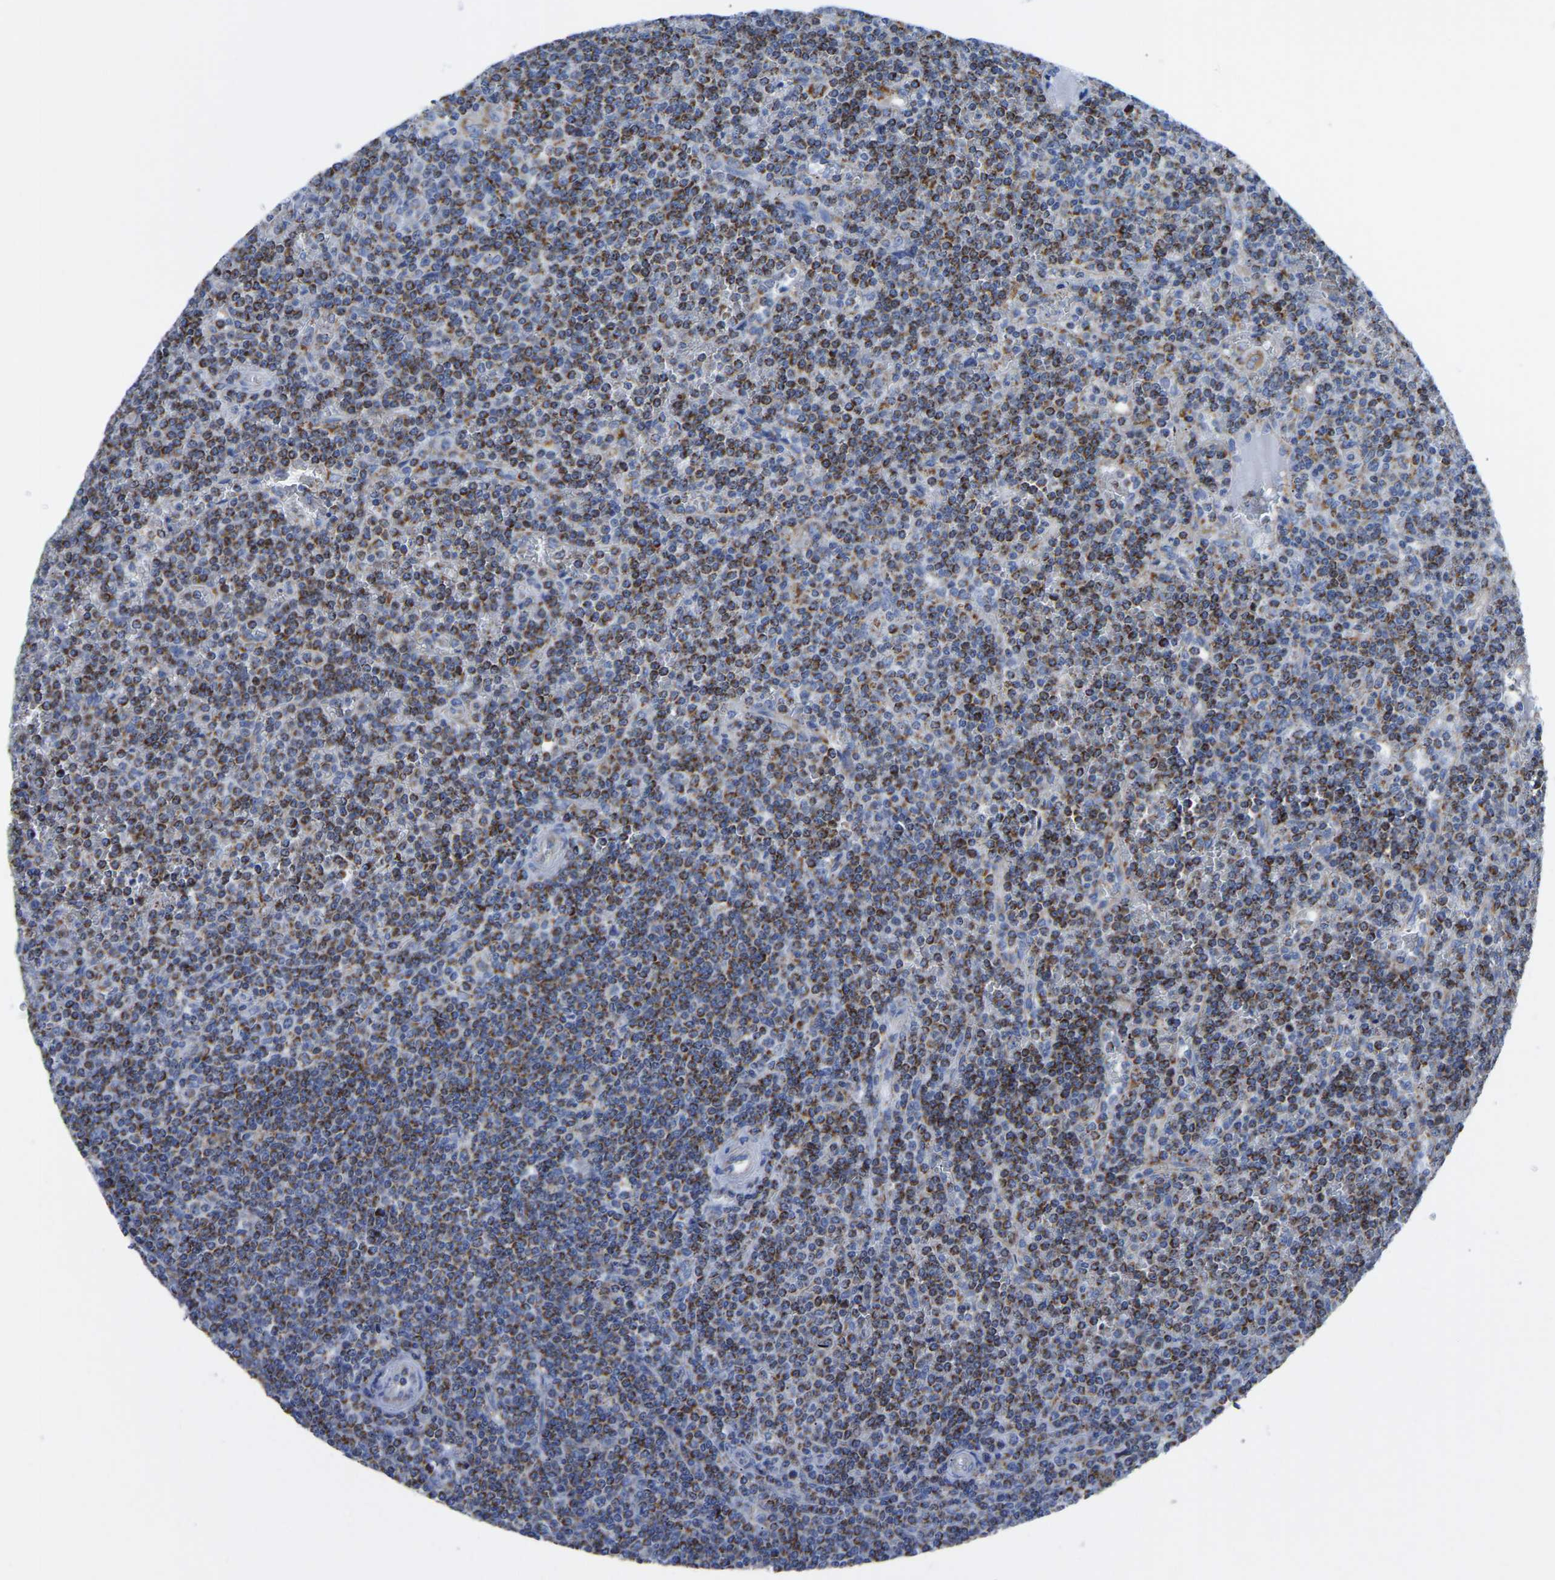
{"staining": {"intensity": "strong", "quantity": "25%-75%", "location": "cytoplasmic/membranous"}, "tissue": "lymphoma", "cell_type": "Tumor cells", "image_type": "cancer", "snomed": [{"axis": "morphology", "description": "Malignant lymphoma, non-Hodgkin's type, Low grade"}, {"axis": "topography", "description": "Spleen"}], "caption": "IHC histopathology image of lymphoma stained for a protein (brown), which displays high levels of strong cytoplasmic/membranous expression in about 25%-75% of tumor cells.", "gene": "ETFA", "patient": {"sex": "female", "age": 19}}